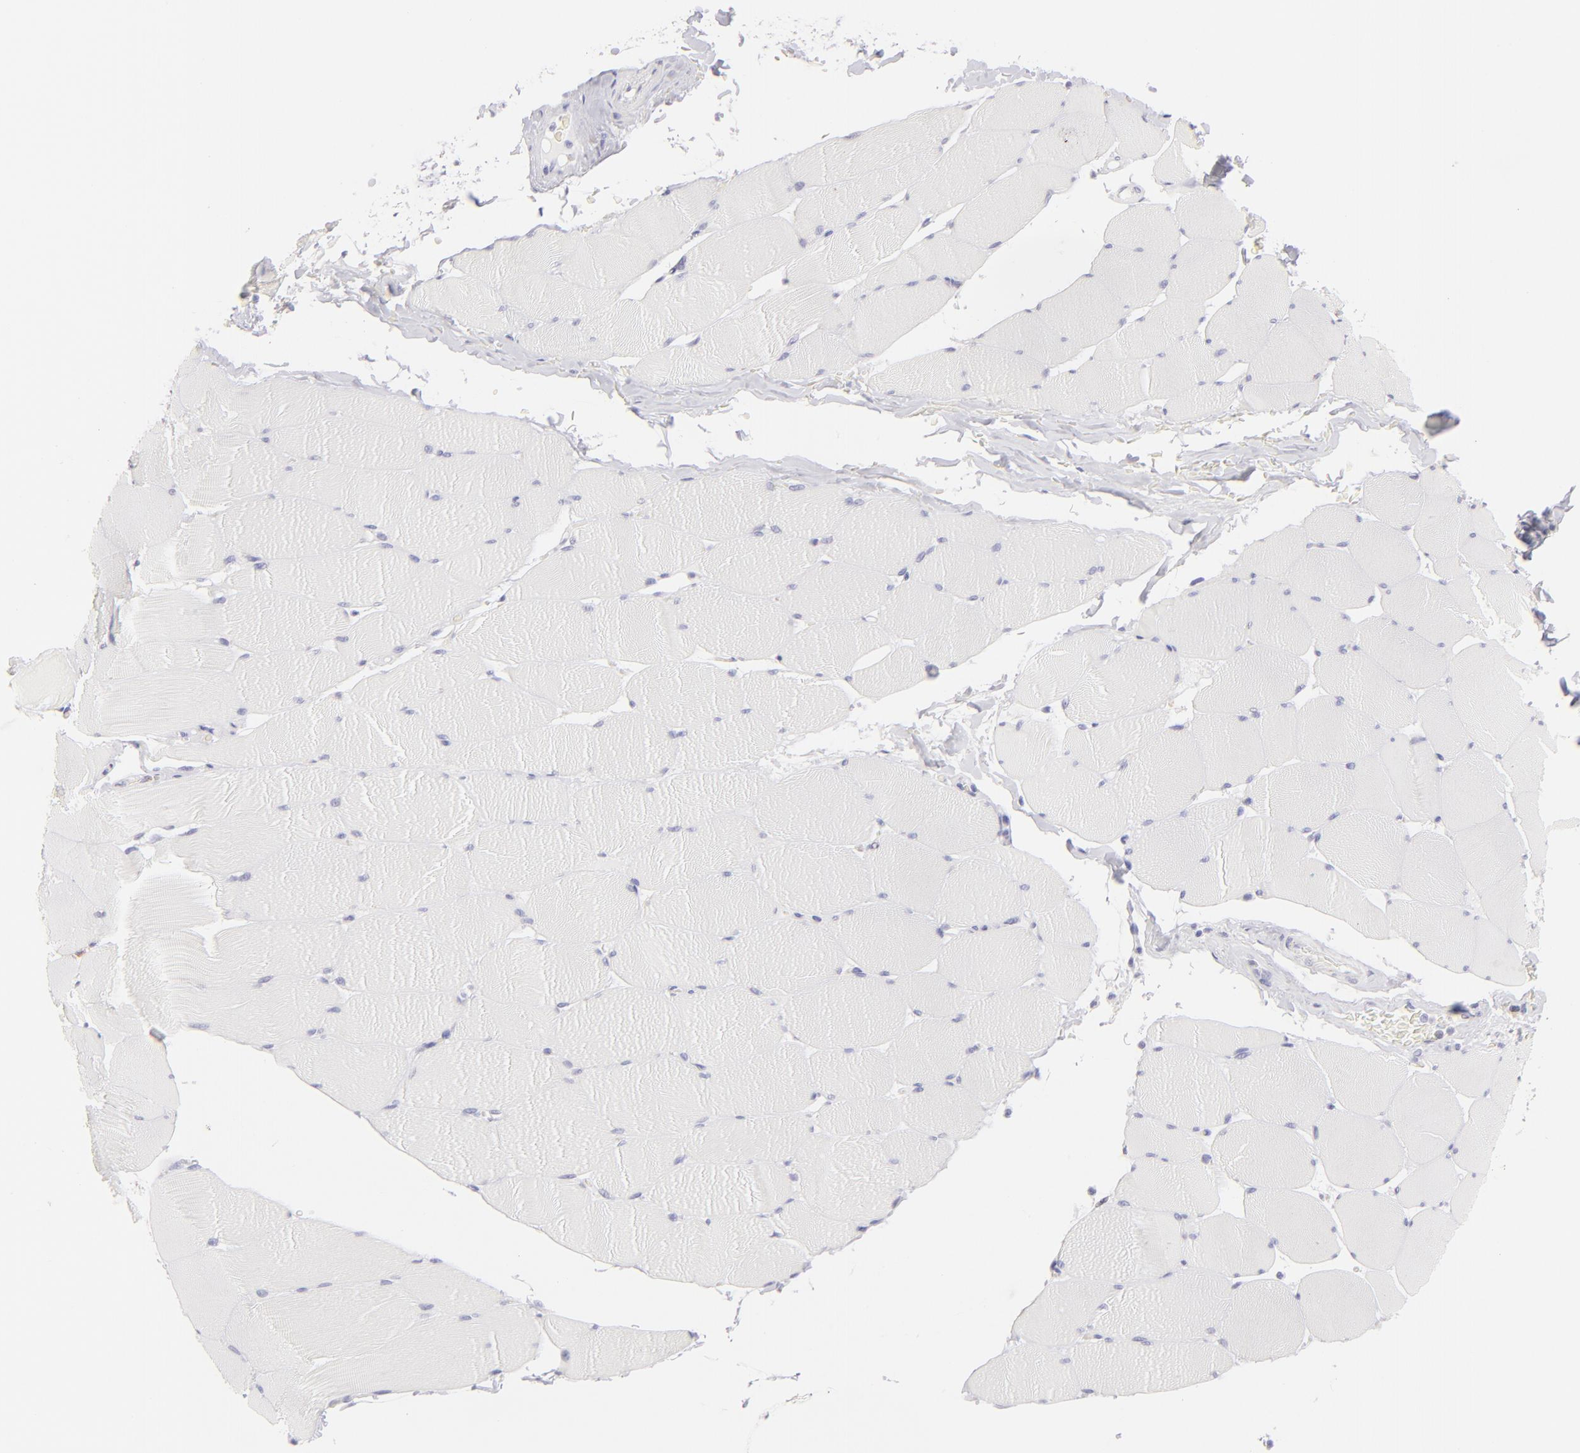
{"staining": {"intensity": "negative", "quantity": "none", "location": "none"}, "tissue": "skeletal muscle", "cell_type": "Myocytes", "image_type": "normal", "snomed": [{"axis": "morphology", "description": "Normal tissue, NOS"}, {"axis": "topography", "description": "Skeletal muscle"}], "caption": "Immunohistochemistry of unremarkable human skeletal muscle displays no staining in myocytes.", "gene": "CLDN4", "patient": {"sex": "male", "age": 62}}